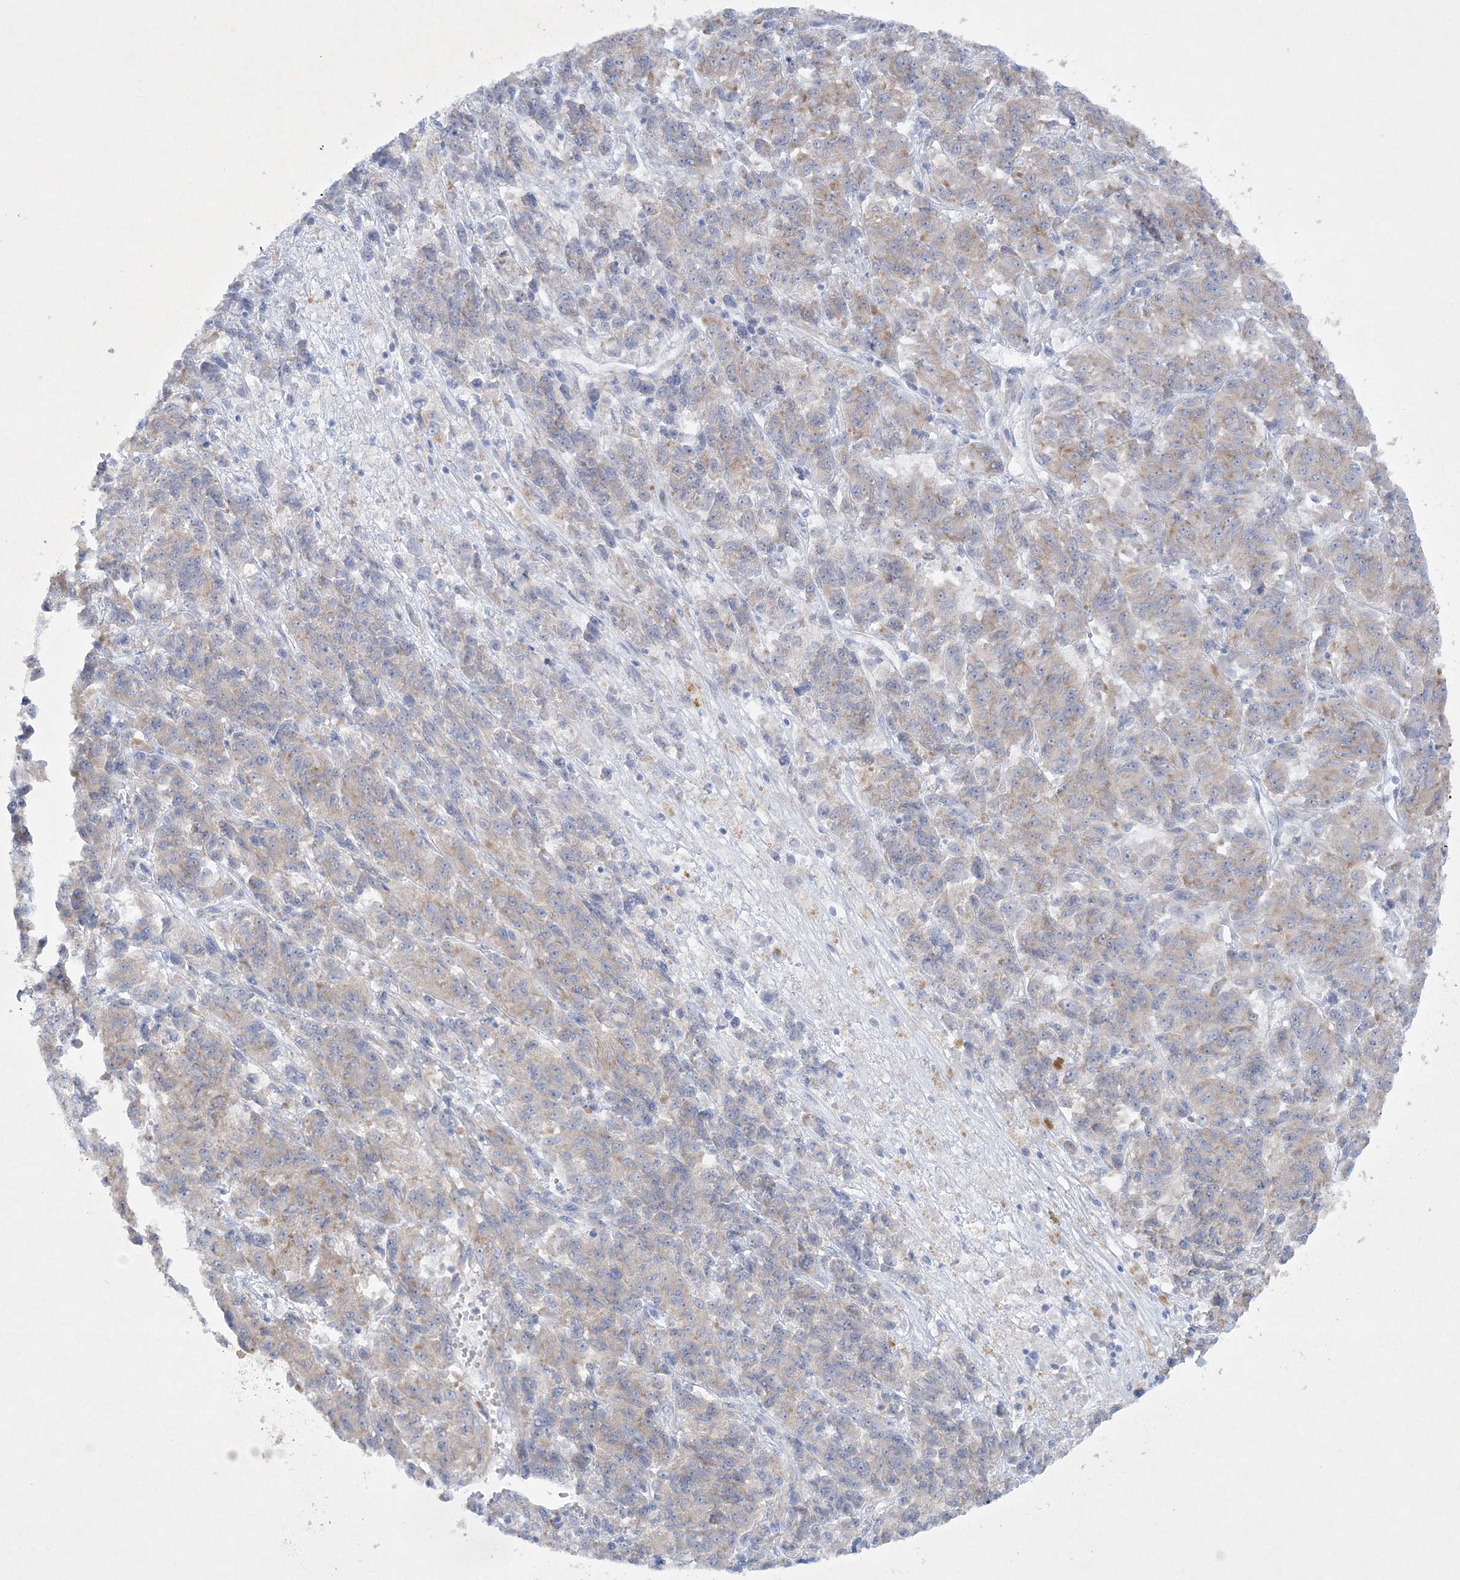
{"staining": {"intensity": "weak", "quantity": ">75%", "location": "cytoplasmic/membranous"}, "tissue": "melanoma", "cell_type": "Tumor cells", "image_type": "cancer", "snomed": [{"axis": "morphology", "description": "Malignant melanoma, Metastatic site"}, {"axis": "topography", "description": "Lung"}], "caption": "Protein expression analysis of human melanoma reveals weak cytoplasmic/membranous expression in about >75% of tumor cells.", "gene": "FARSB", "patient": {"sex": "male", "age": 64}}